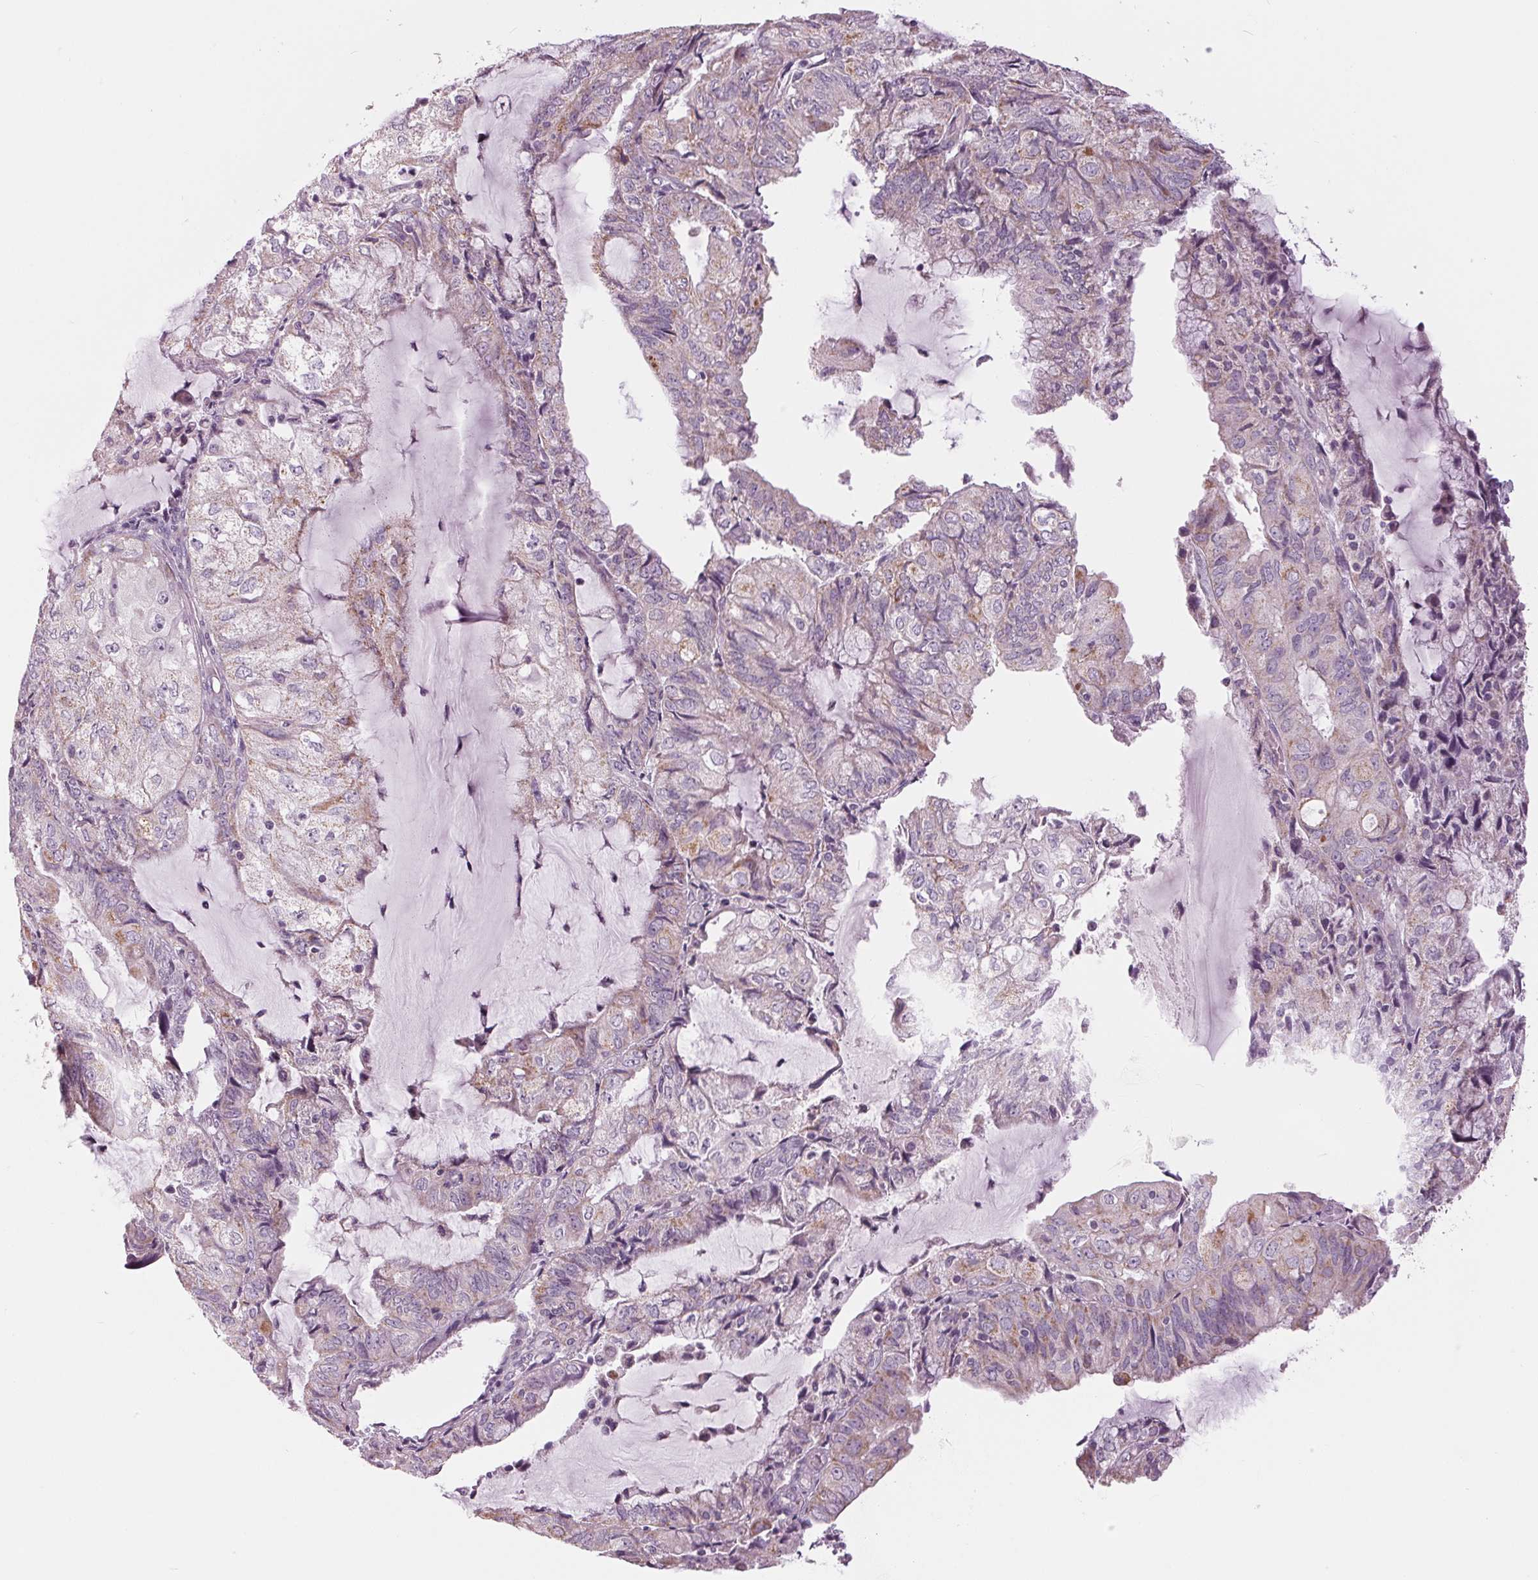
{"staining": {"intensity": "weak", "quantity": "25%-75%", "location": "cytoplasmic/membranous"}, "tissue": "endometrial cancer", "cell_type": "Tumor cells", "image_type": "cancer", "snomed": [{"axis": "morphology", "description": "Adenocarcinoma, NOS"}, {"axis": "topography", "description": "Endometrium"}], "caption": "The histopathology image reveals a brown stain indicating the presence of a protein in the cytoplasmic/membranous of tumor cells in endometrial adenocarcinoma. Nuclei are stained in blue.", "gene": "SAMD4A", "patient": {"sex": "female", "age": 81}}